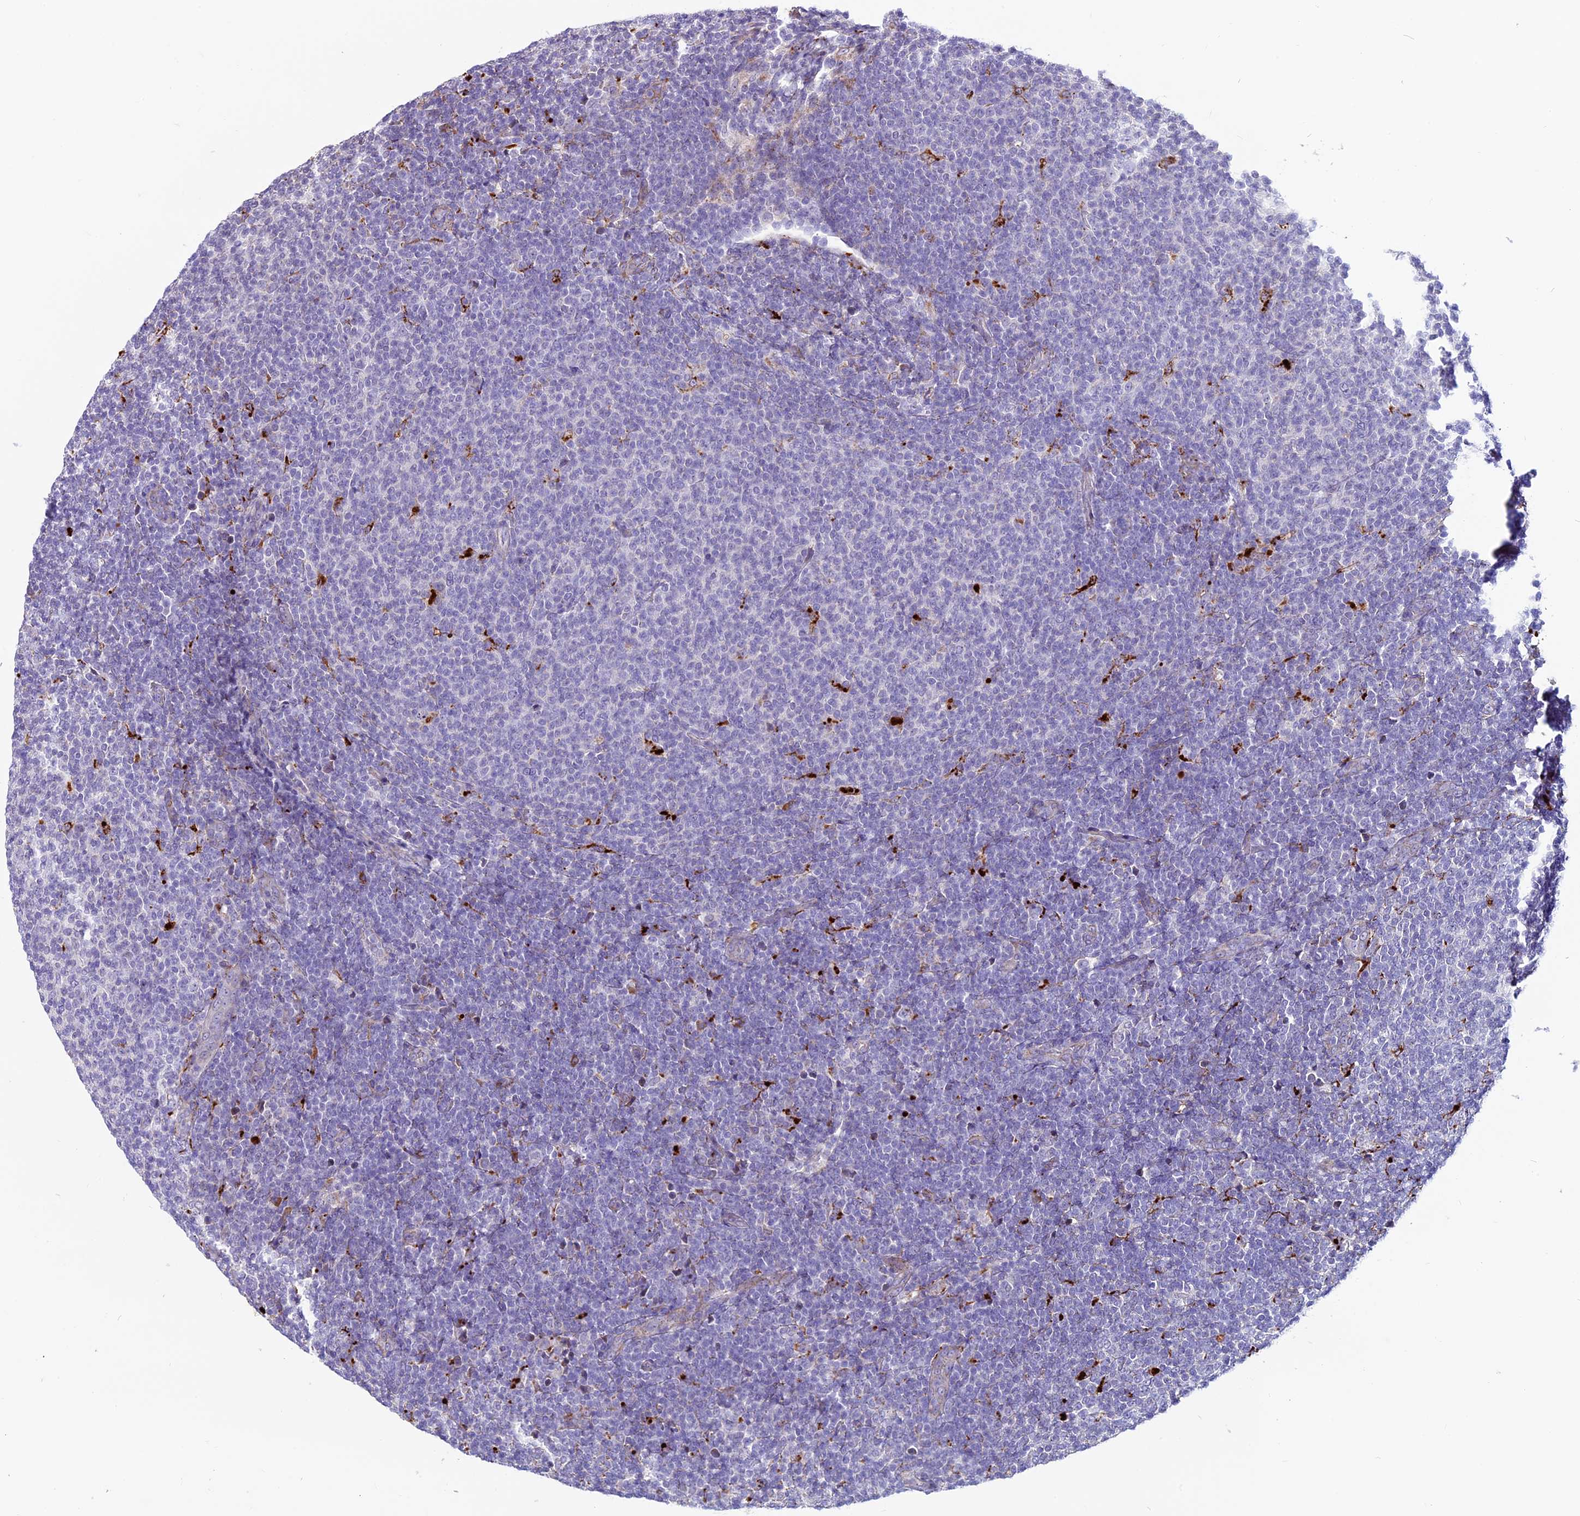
{"staining": {"intensity": "negative", "quantity": "none", "location": "none"}, "tissue": "lymphoma", "cell_type": "Tumor cells", "image_type": "cancer", "snomed": [{"axis": "morphology", "description": "Malignant lymphoma, non-Hodgkin's type, Low grade"}, {"axis": "topography", "description": "Lymph node"}], "caption": "Photomicrograph shows no protein expression in tumor cells of low-grade malignant lymphoma, non-Hodgkin's type tissue. (DAB IHC visualized using brightfield microscopy, high magnification).", "gene": "THRSP", "patient": {"sex": "male", "age": 66}}